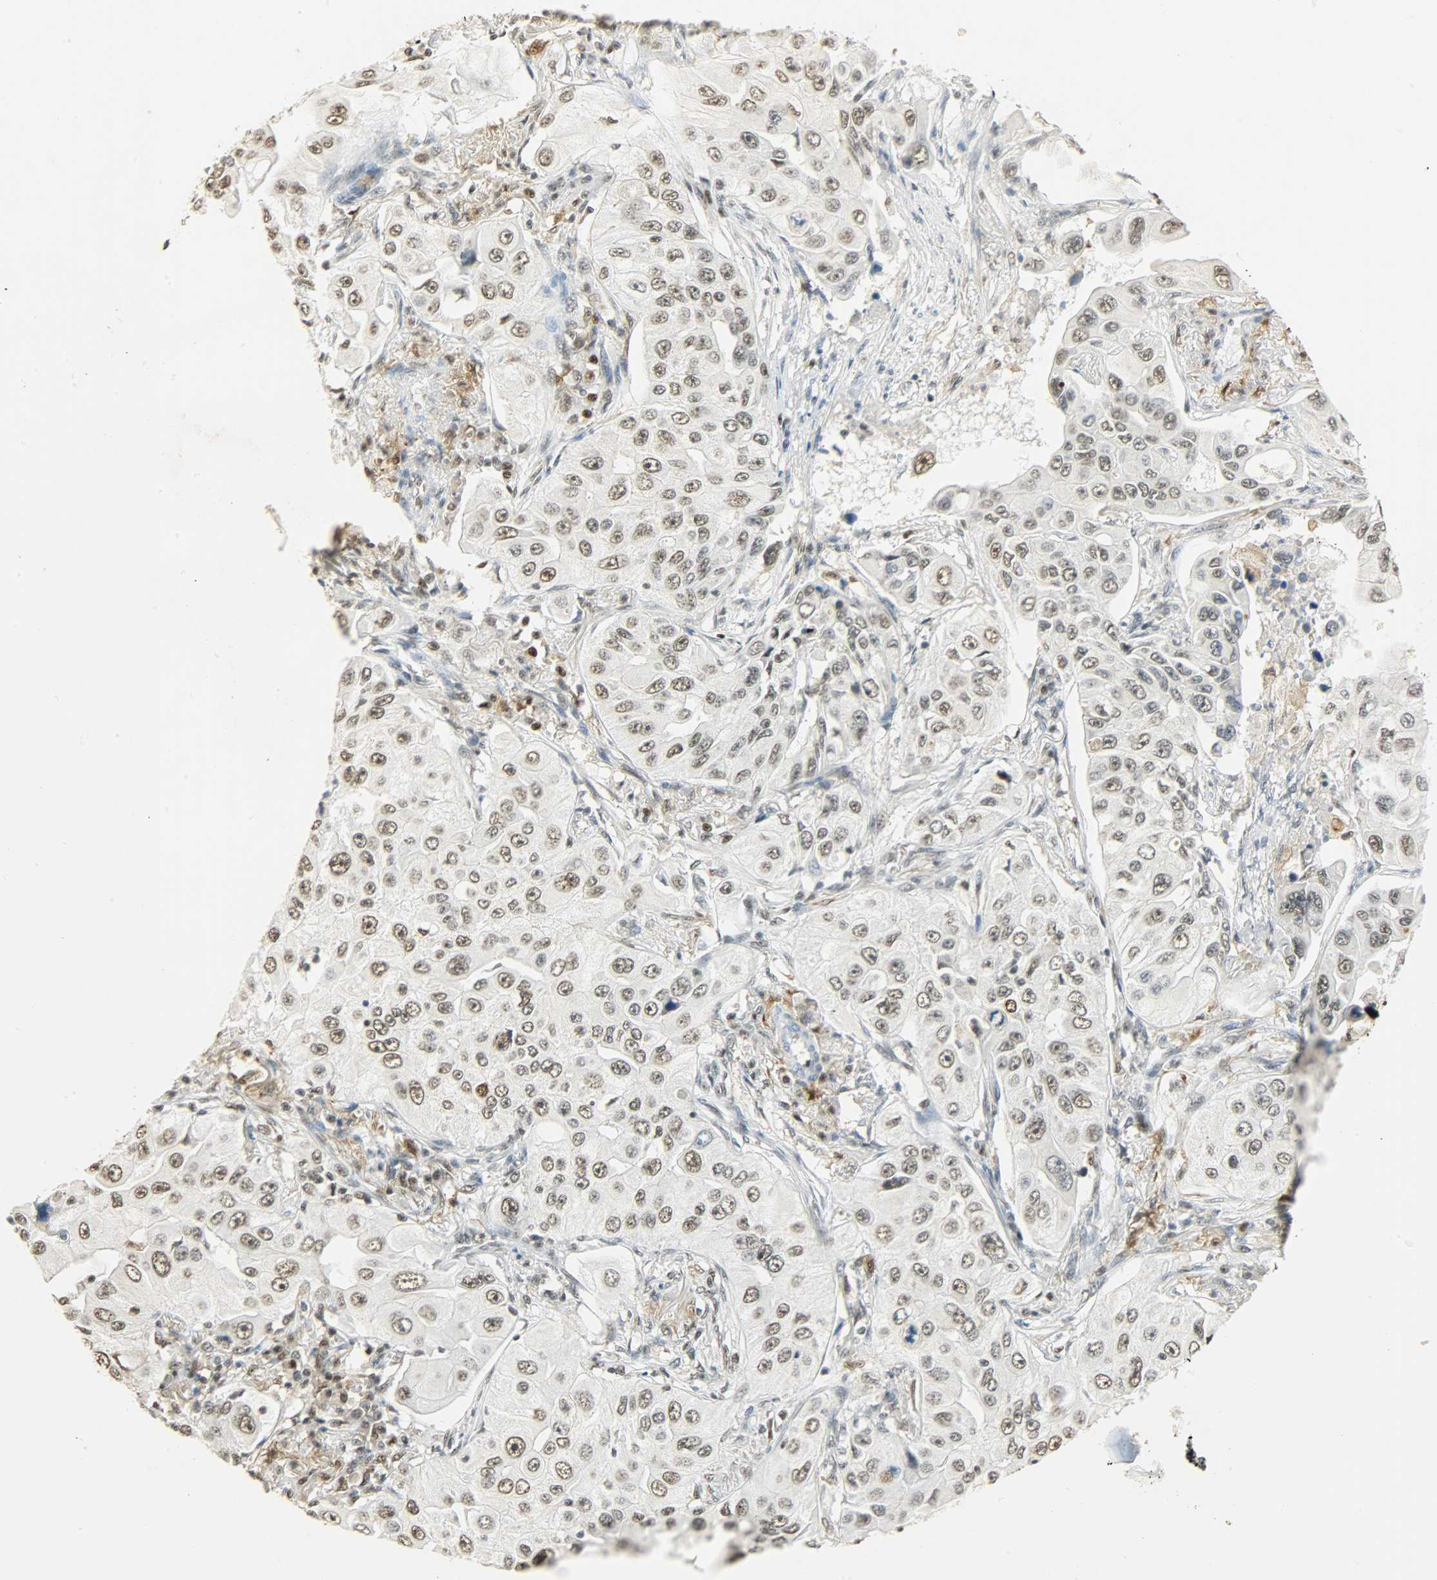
{"staining": {"intensity": "weak", "quantity": ">75%", "location": "nuclear"}, "tissue": "lung cancer", "cell_type": "Tumor cells", "image_type": "cancer", "snomed": [{"axis": "morphology", "description": "Adenocarcinoma, NOS"}, {"axis": "topography", "description": "Lung"}], "caption": "This is an image of IHC staining of lung adenocarcinoma, which shows weak staining in the nuclear of tumor cells.", "gene": "NGFR", "patient": {"sex": "male", "age": 84}}